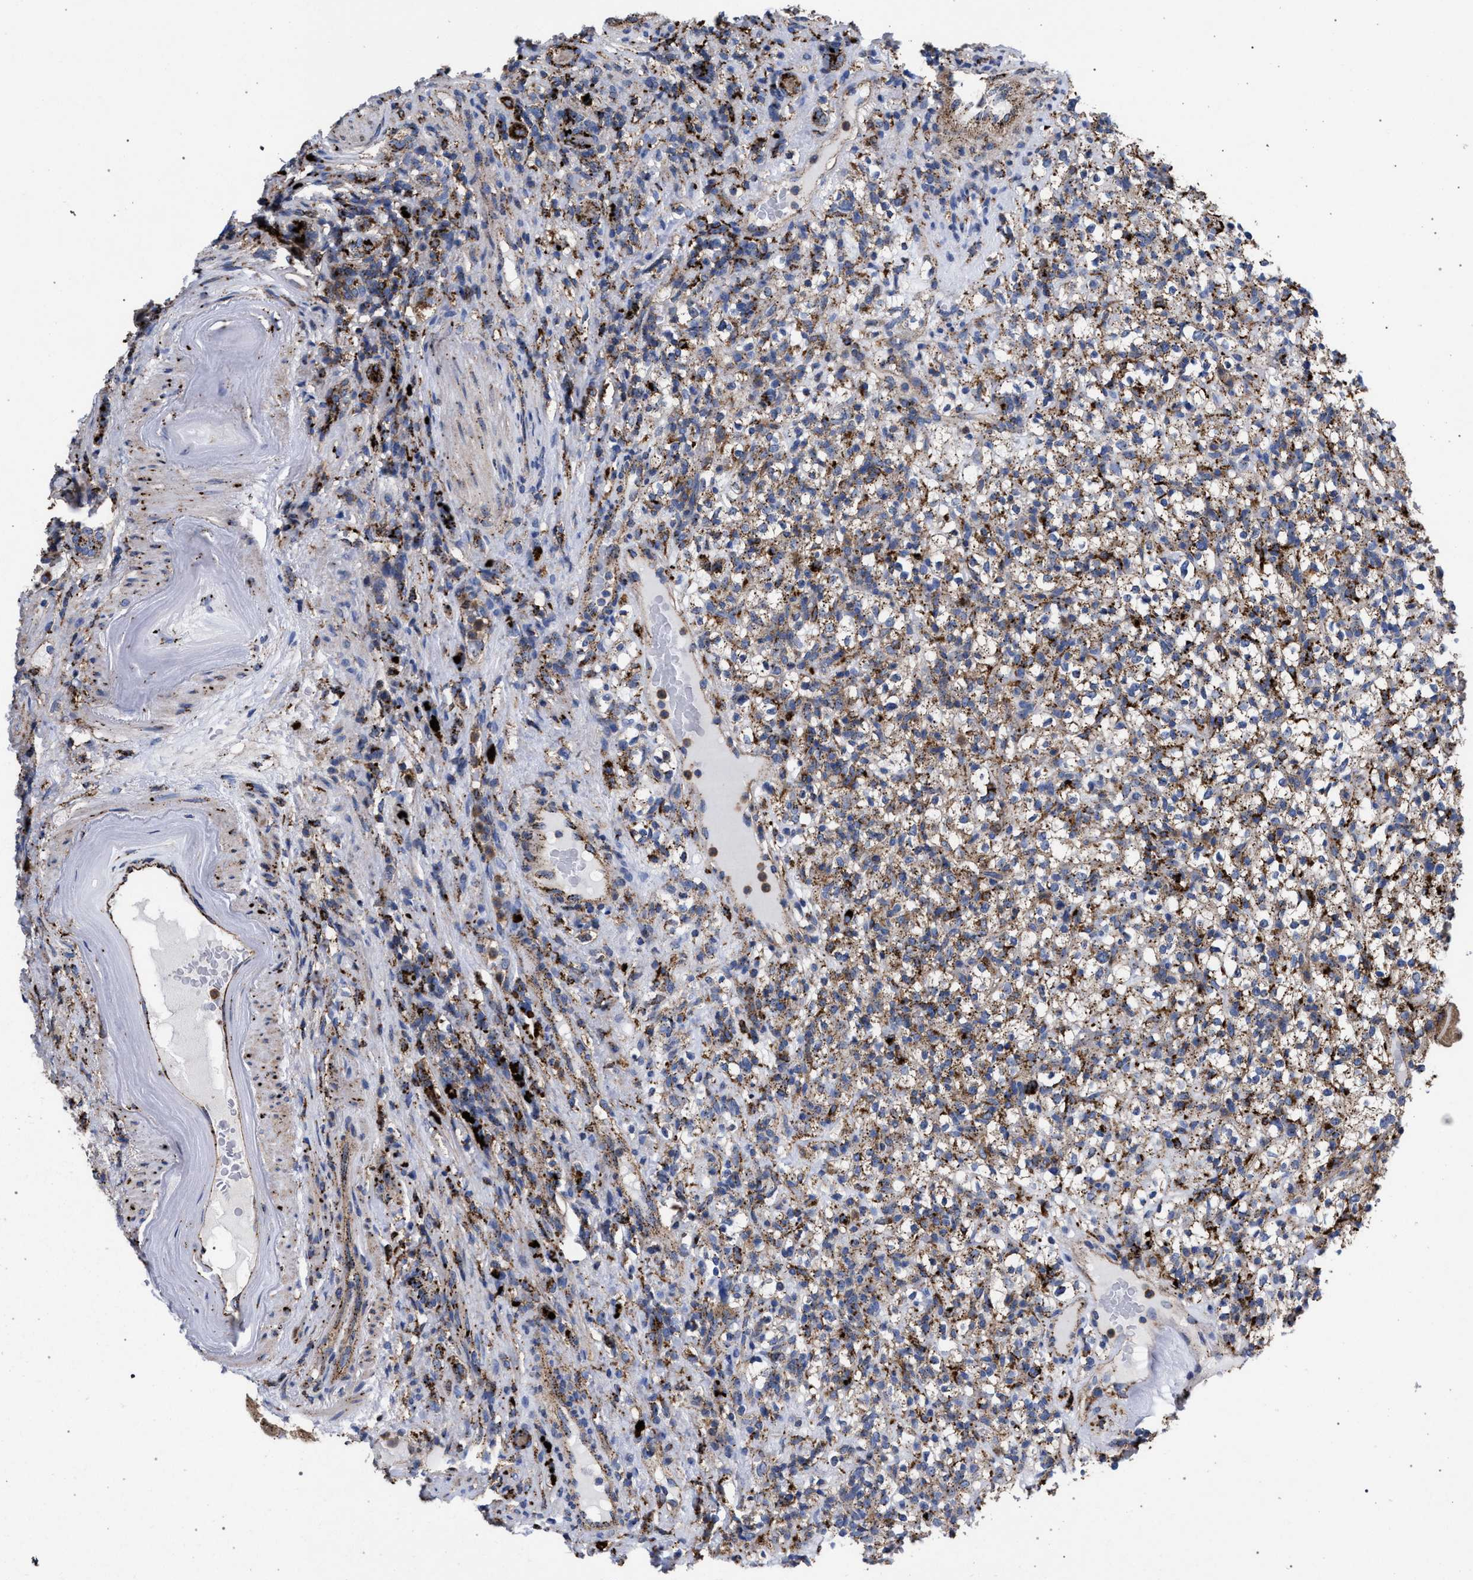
{"staining": {"intensity": "moderate", "quantity": ">75%", "location": "cytoplasmic/membranous"}, "tissue": "renal cancer", "cell_type": "Tumor cells", "image_type": "cancer", "snomed": [{"axis": "morphology", "description": "Normal tissue, NOS"}, {"axis": "morphology", "description": "Adenocarcinoma, NOS"}, {"axis": "topography", "description": "Kidney"}], "caption": "Protein expression analysis of renal cancer (adenocarcinoma) demonstrates moderate cytoplasmic/membranous positivity in about >75% of tumor cells. Nuclei are stained in blue.", "gene": "PPT1", "patient": {"sex": "female", "age": 72}}